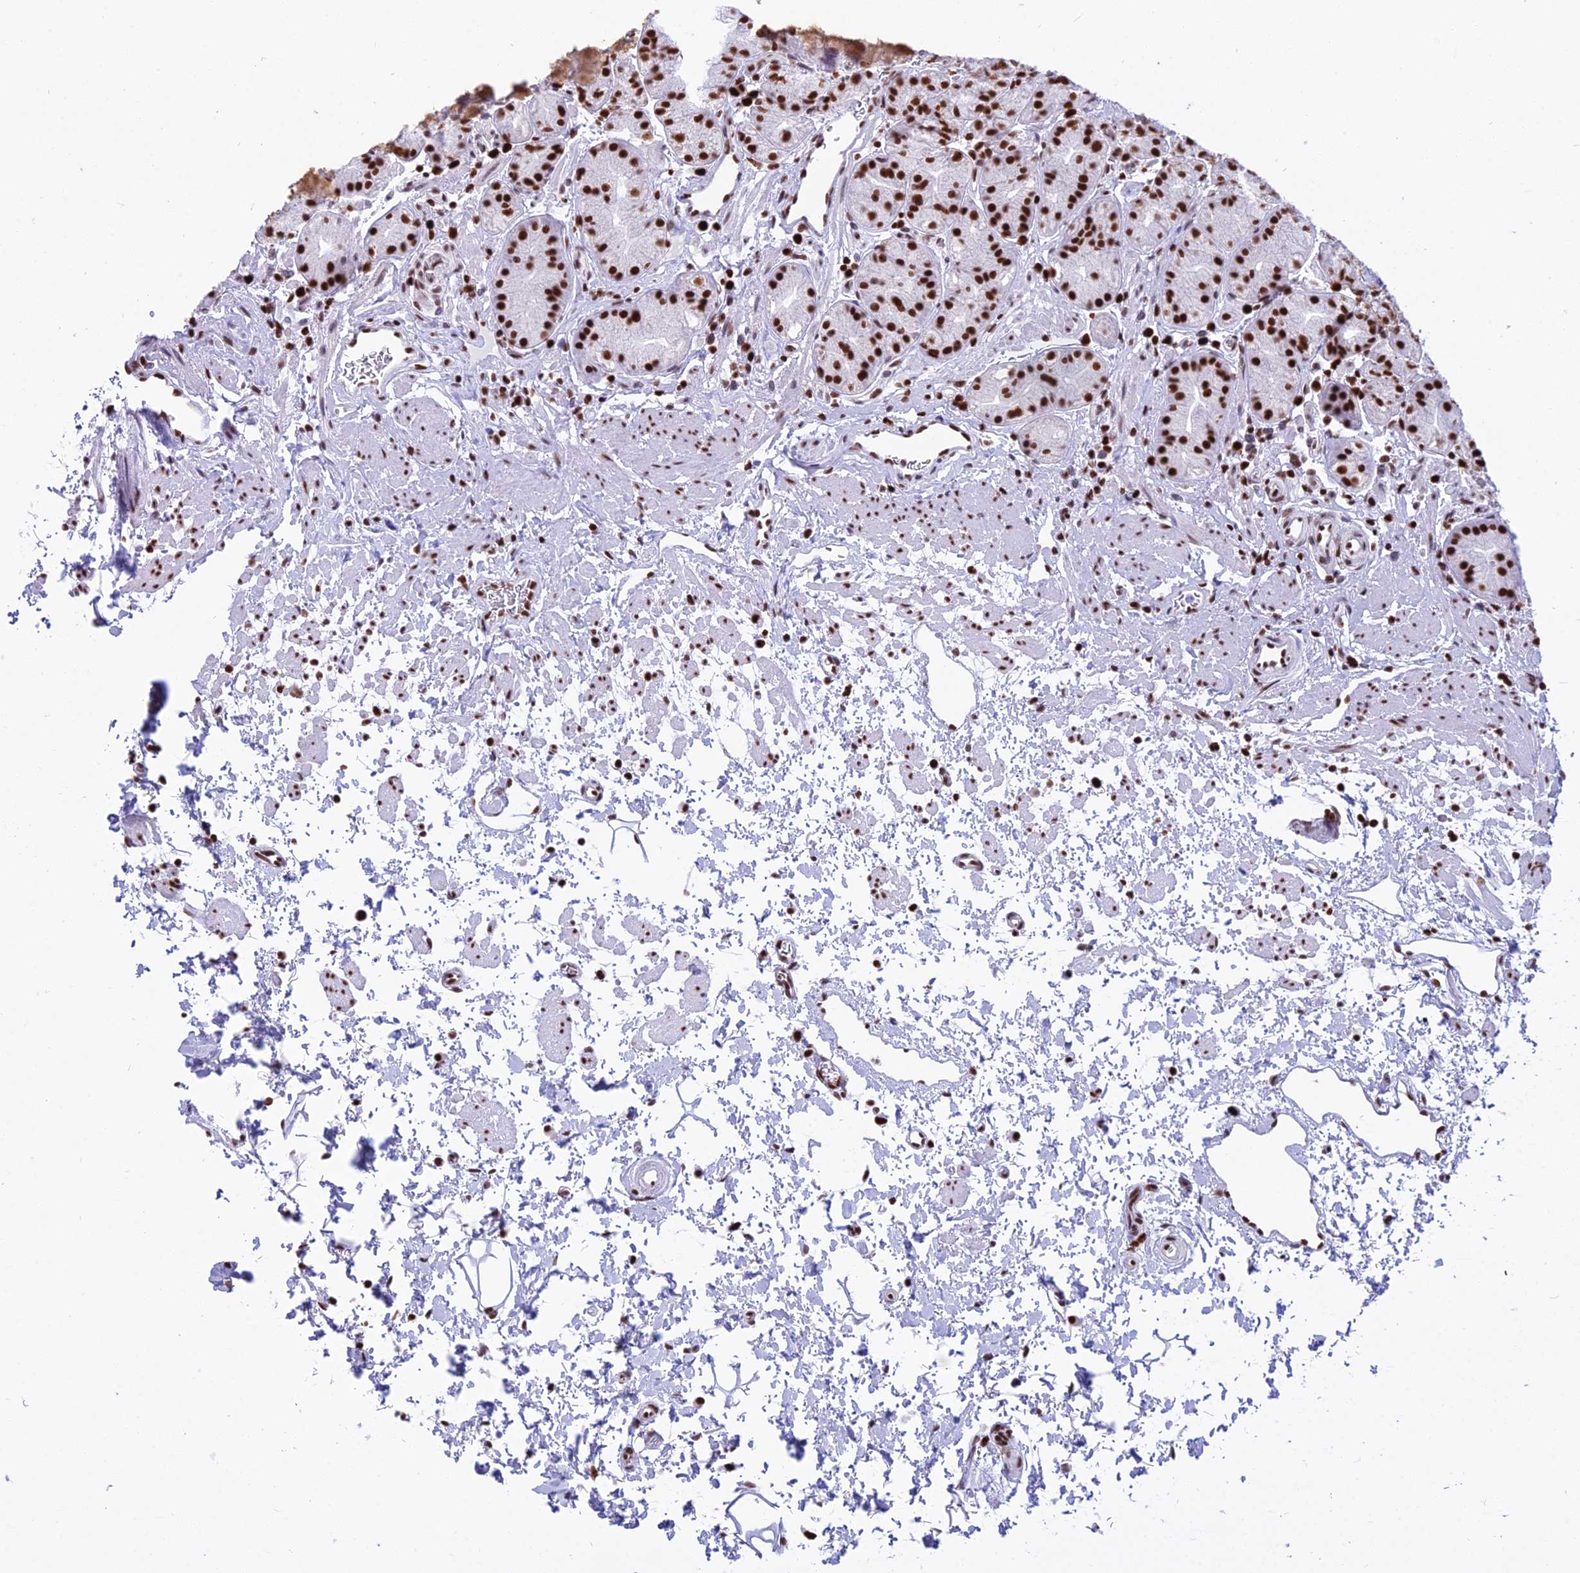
{"staining": {"intensity": "strong", "quantity": ">75%", "location": "nuclear"}, "tissue": "stomach", "cell_type": "Glandular cells", "image_type": "normal", "snomed": [{"axis": "morphology", "description": "Normal tissue, NOS"}, {"axis": "topography", "description": "Stomach"}], "caption": "A high-resolution micrograph shows IHC staining of normal stomach, which exhibits strong nuclear expression in about >75% of glandular cells.", "gene": "PARP1", "patient": {"sex": "male", "age": 63}}